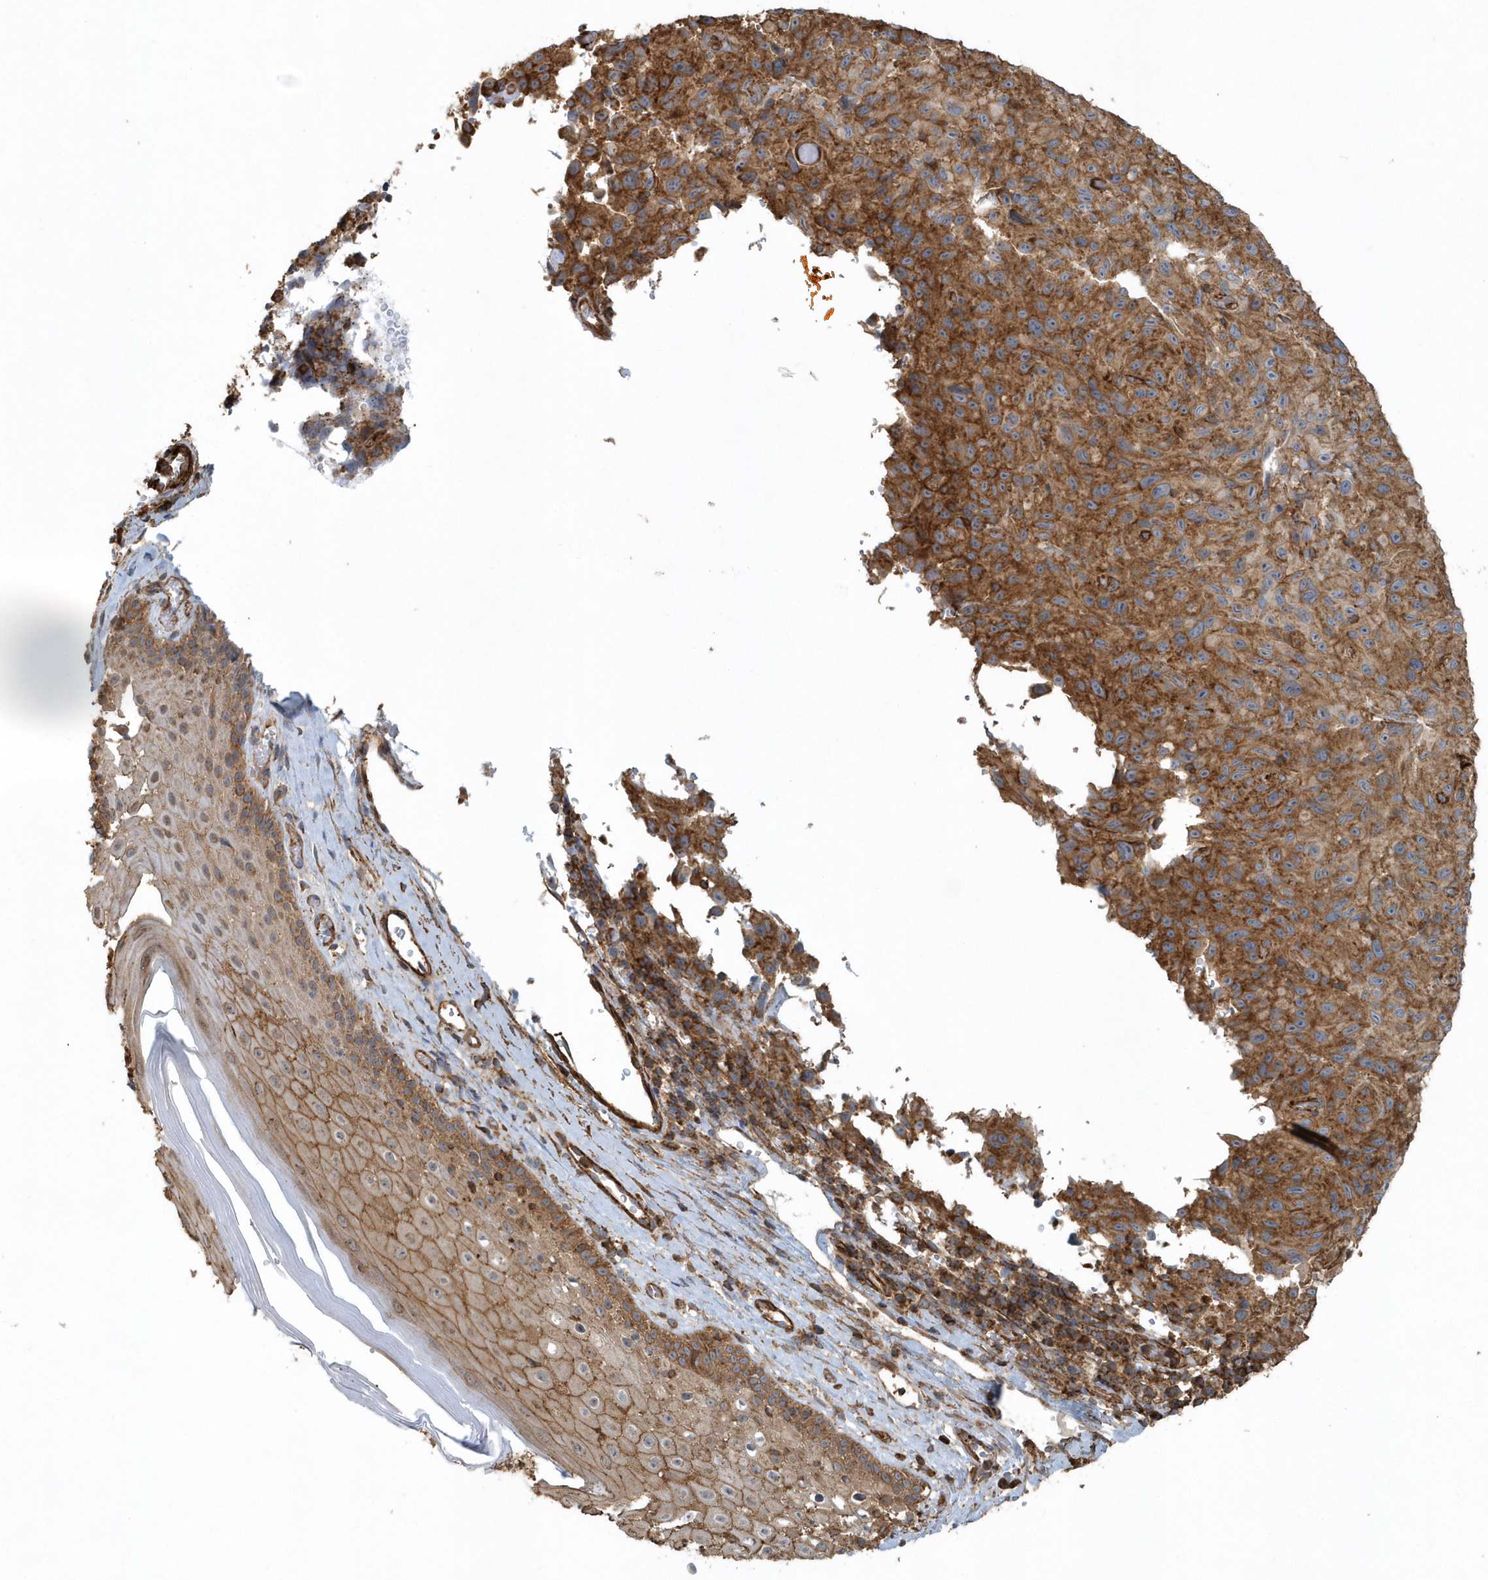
{"staining": {"intensity": "moderate", "quantity": ">75%", "location": "cytoplasmic/membranous"}, "tissue": "melanoma", "cell_type": "Tumor cells", "image_type": "cancer", "snomed": [{"axis": "morphology", "description": "Malignant melanoma, NOS"}, {"axis": "topography", "description": "Skin"}], "caption": "DAB (3,3'-diaminobenzidine) immunohistochemical staining of malignant melanoma displays moderate cytoplasmic/membranous protein positivity in about >75% of tumor cells.", "gene": "MMUT", "patient": {"sex": "male", "age": 66}}